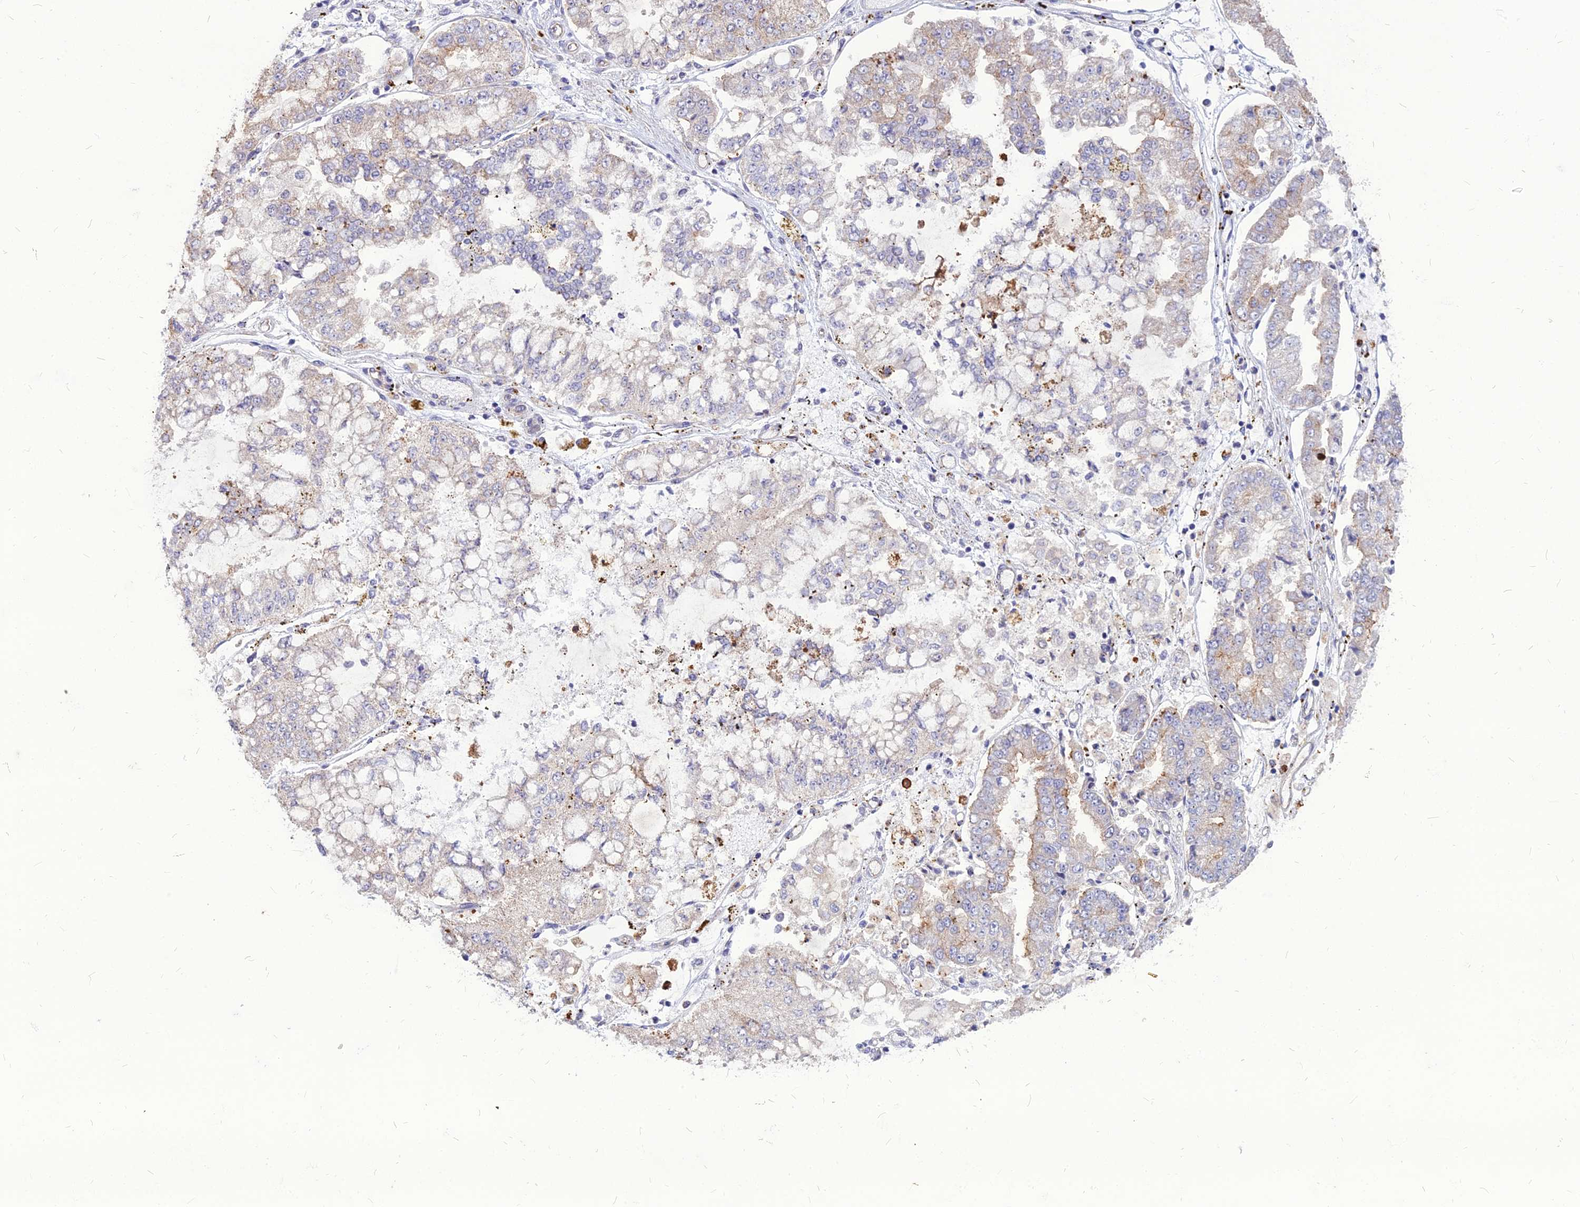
{"staining": {"intensity": "weak", "quantity": "<25%", "location": "cytoplasmic/membranous"}, "tissue": "stomach cancer", "cell_type": "Tumor cells", "image_type": "cancer", "snomed": [{"axis": "morphology", "description": "Adenocarcinoma, NOS"}, {"axis": "topography", "description": "Stomach"}], "caption": "Stomach cancer (adenocarcinoma) was stained to show a protein in brown. There is no significant positivity in tumor cells.", "gene": "PCED1B", "patient": {"sex": "male", "age": 76}}